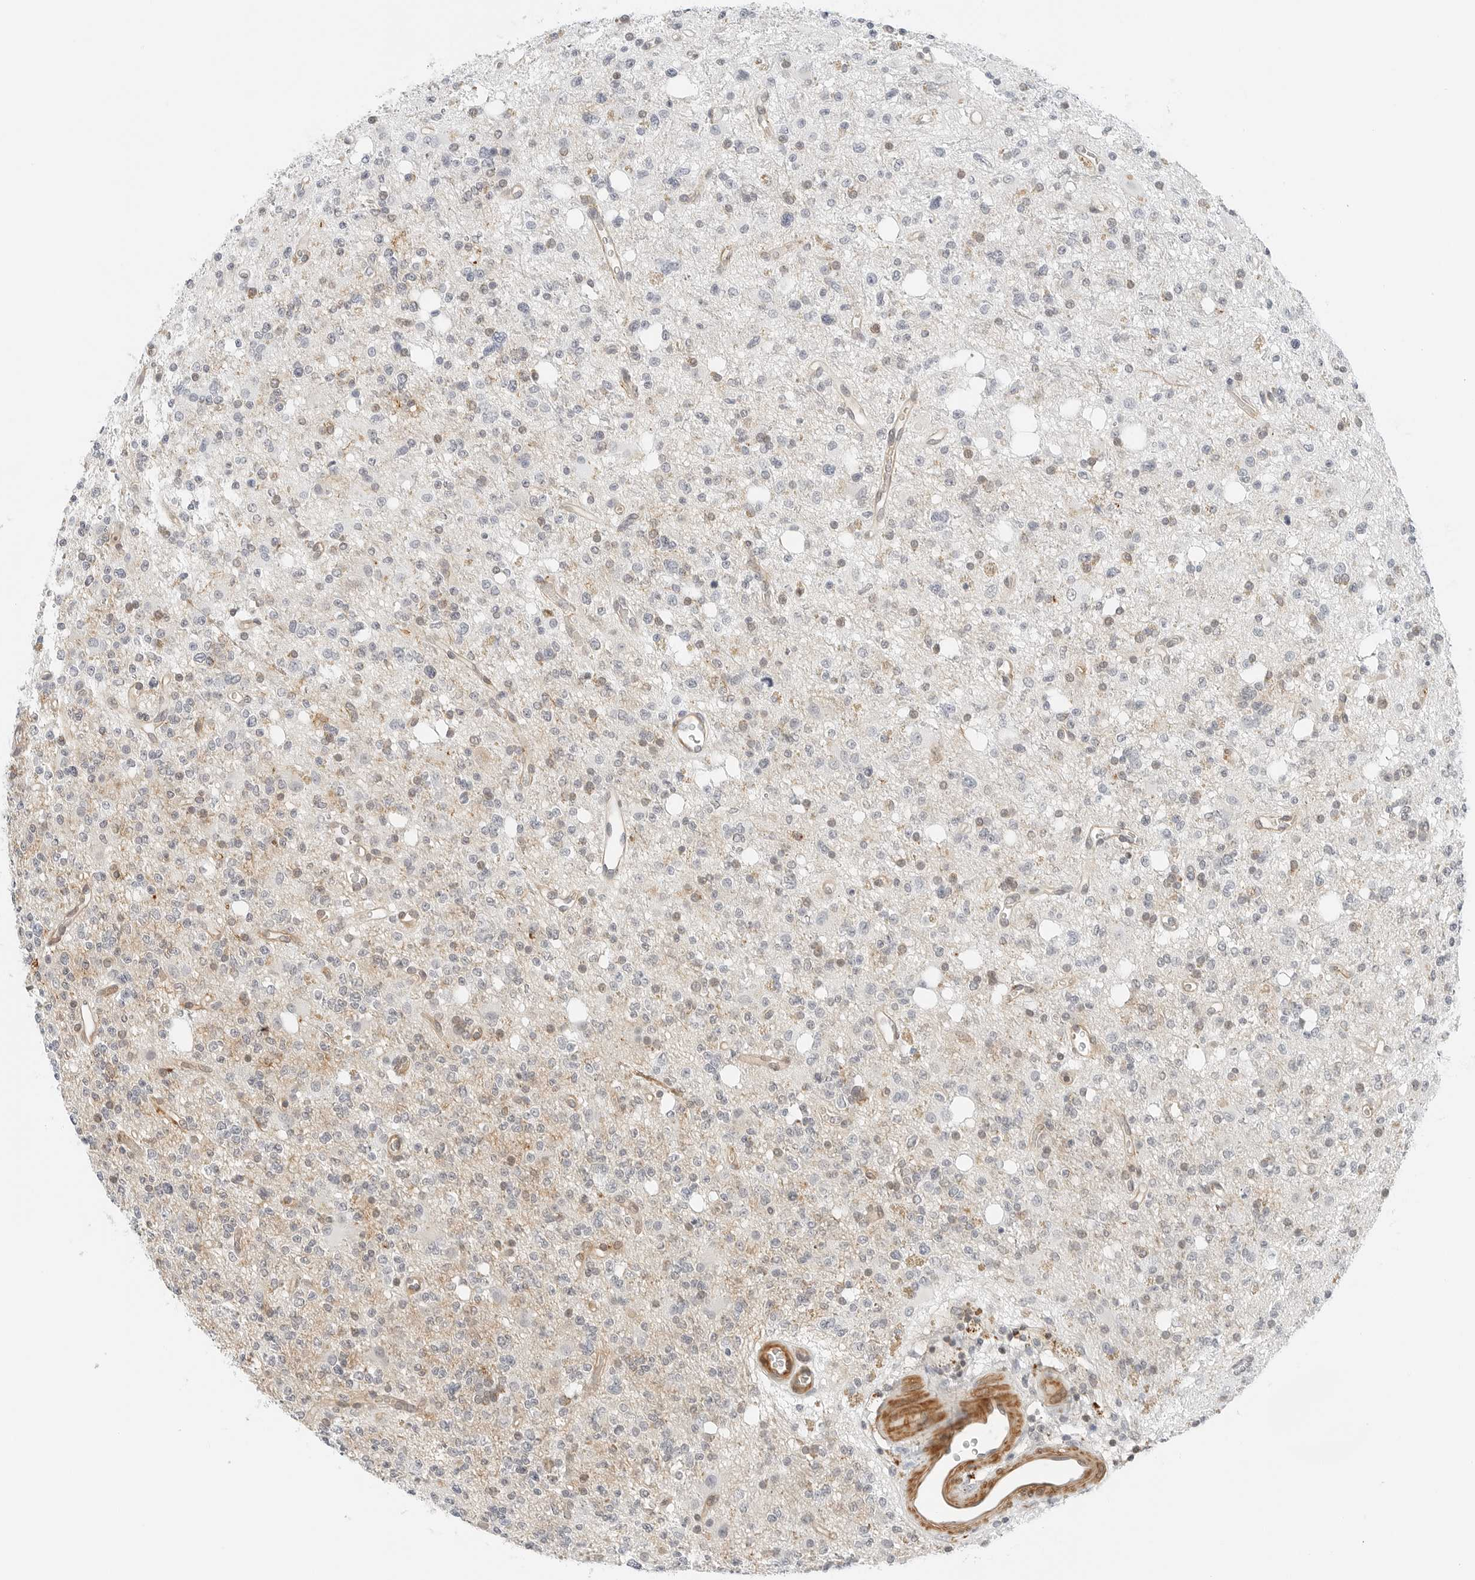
{"staining": {"intensity": "weak", "quantity": "<25%", "location": "cytoplasmic/membranous"}, "tissue": "glioma", "cell_type": "Tumor cells", "image_type": "cancer", "snomed": [{"axis": "morphology", "description": "Glioma, malignant, High grade"}, {"axis": "topography", "description": "Brain"}], "caption": "High power microscopy image of an immunohistochemistry (IHC) histopathology image of malignant glioma (high-grade), revealing no significant staining in tumor cells. Nuclei are stained in blue.", "gene": "IQCC", "patient": {"sex": "female", "age": 62}}